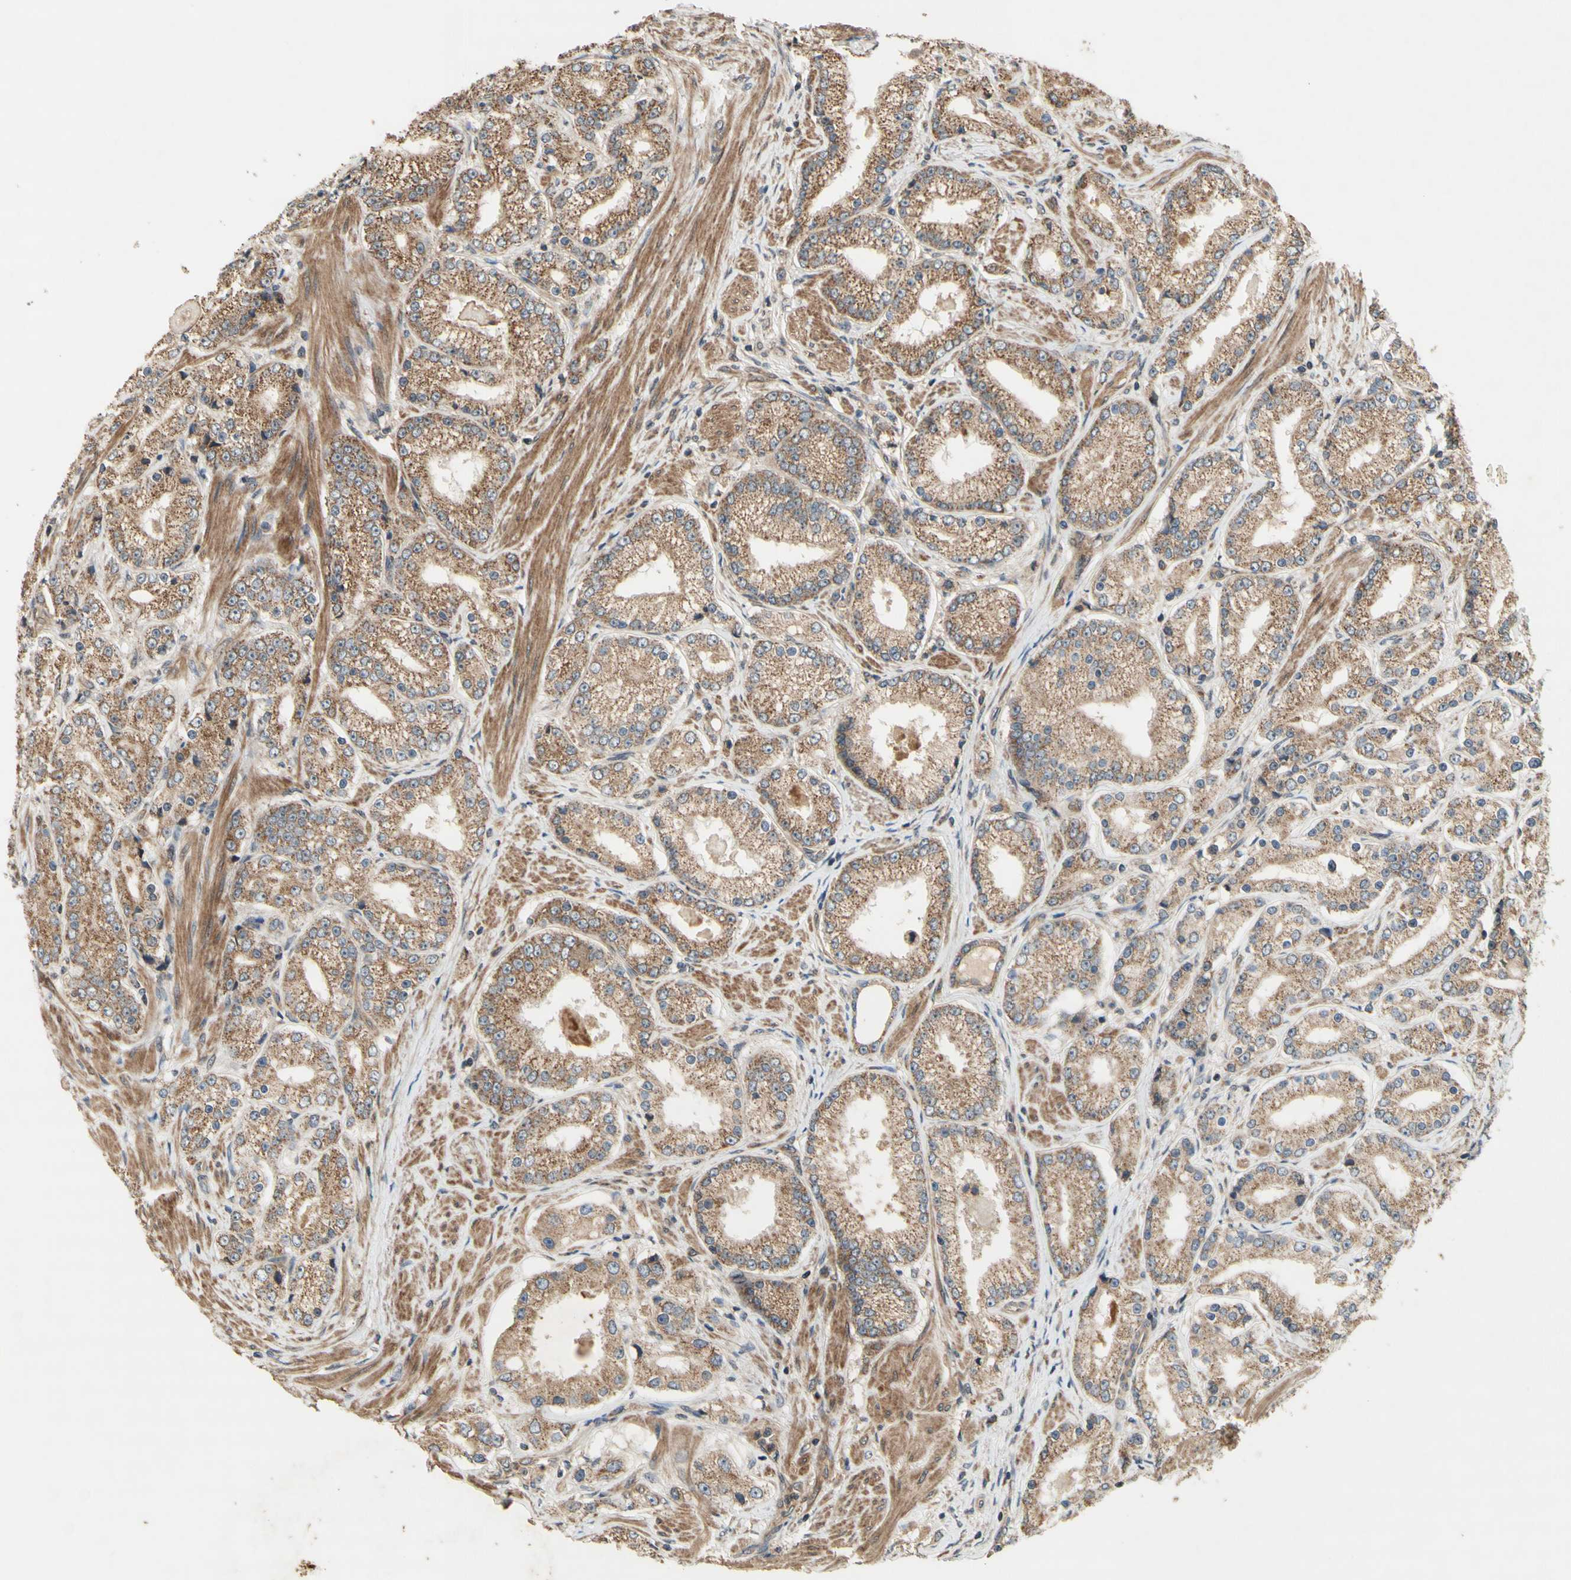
{"staining": {"intensity": "moderate", "quantity": ">75%", "location": "cytoplasmic/membranous"}, "tissue": "prostate cancer", "cell_type": "Tumor cells", "image_type": "cancer", "snomed": [{"axis": "morphology", "description": "Adenocarcinoma, Low grade"}, {"axis": "topography", "description": "Prostate"}], "caption": "The image shows a brown stain indicating the presence of a protein in the cytoplasmic/membranous of tumor cells in prostate cancer (low-grade adenocarcinoma). The staining was performed using DAB, with brown indicating positive protein expression. Nuclei are stained blue with hematoxylin.", "gene": "DDOST", "patient": {"sex": "male", "age": 63}}